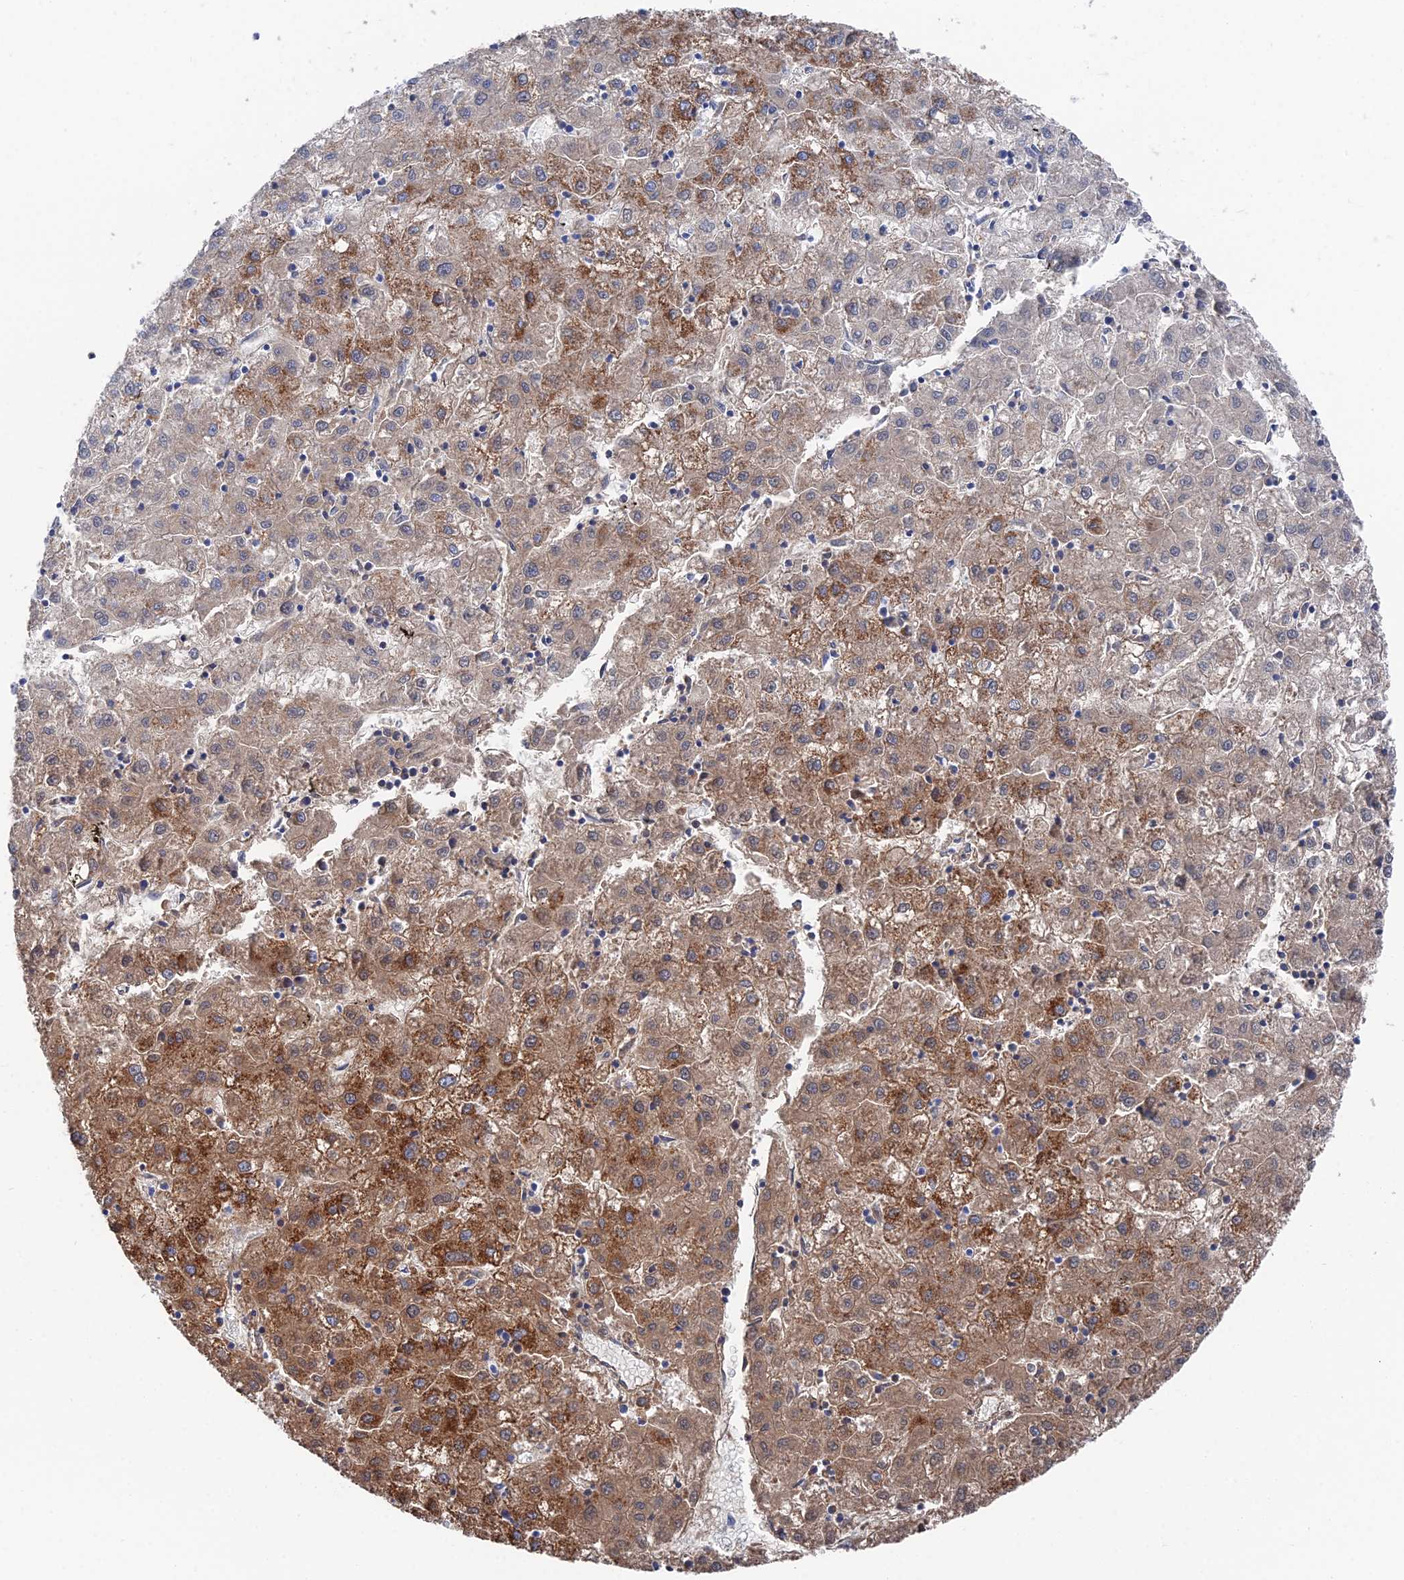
{"staining": {"intensity": "moderate", "quantity": "25%-75%", "location": "cytoplasmic/membranous"}, "tissue": "liver cancer", "cell_type": "Tumor cells", "image_type": "cancer", "snomed": [{"axis": "morphology", "description": "Carcinoma, Hepatocellular, NOS"}, {"axis": "topography", "description": "Liver"}], "caption": "Immunohistochemical staining of hepatocellular carcinoma (liver) reveals medium levels of moderate cytoplasmic/membranous positivity in about 25%-75% of tumor cells.", "gene": "IFT80", "patient": {"sex": "male", "age": 72}}